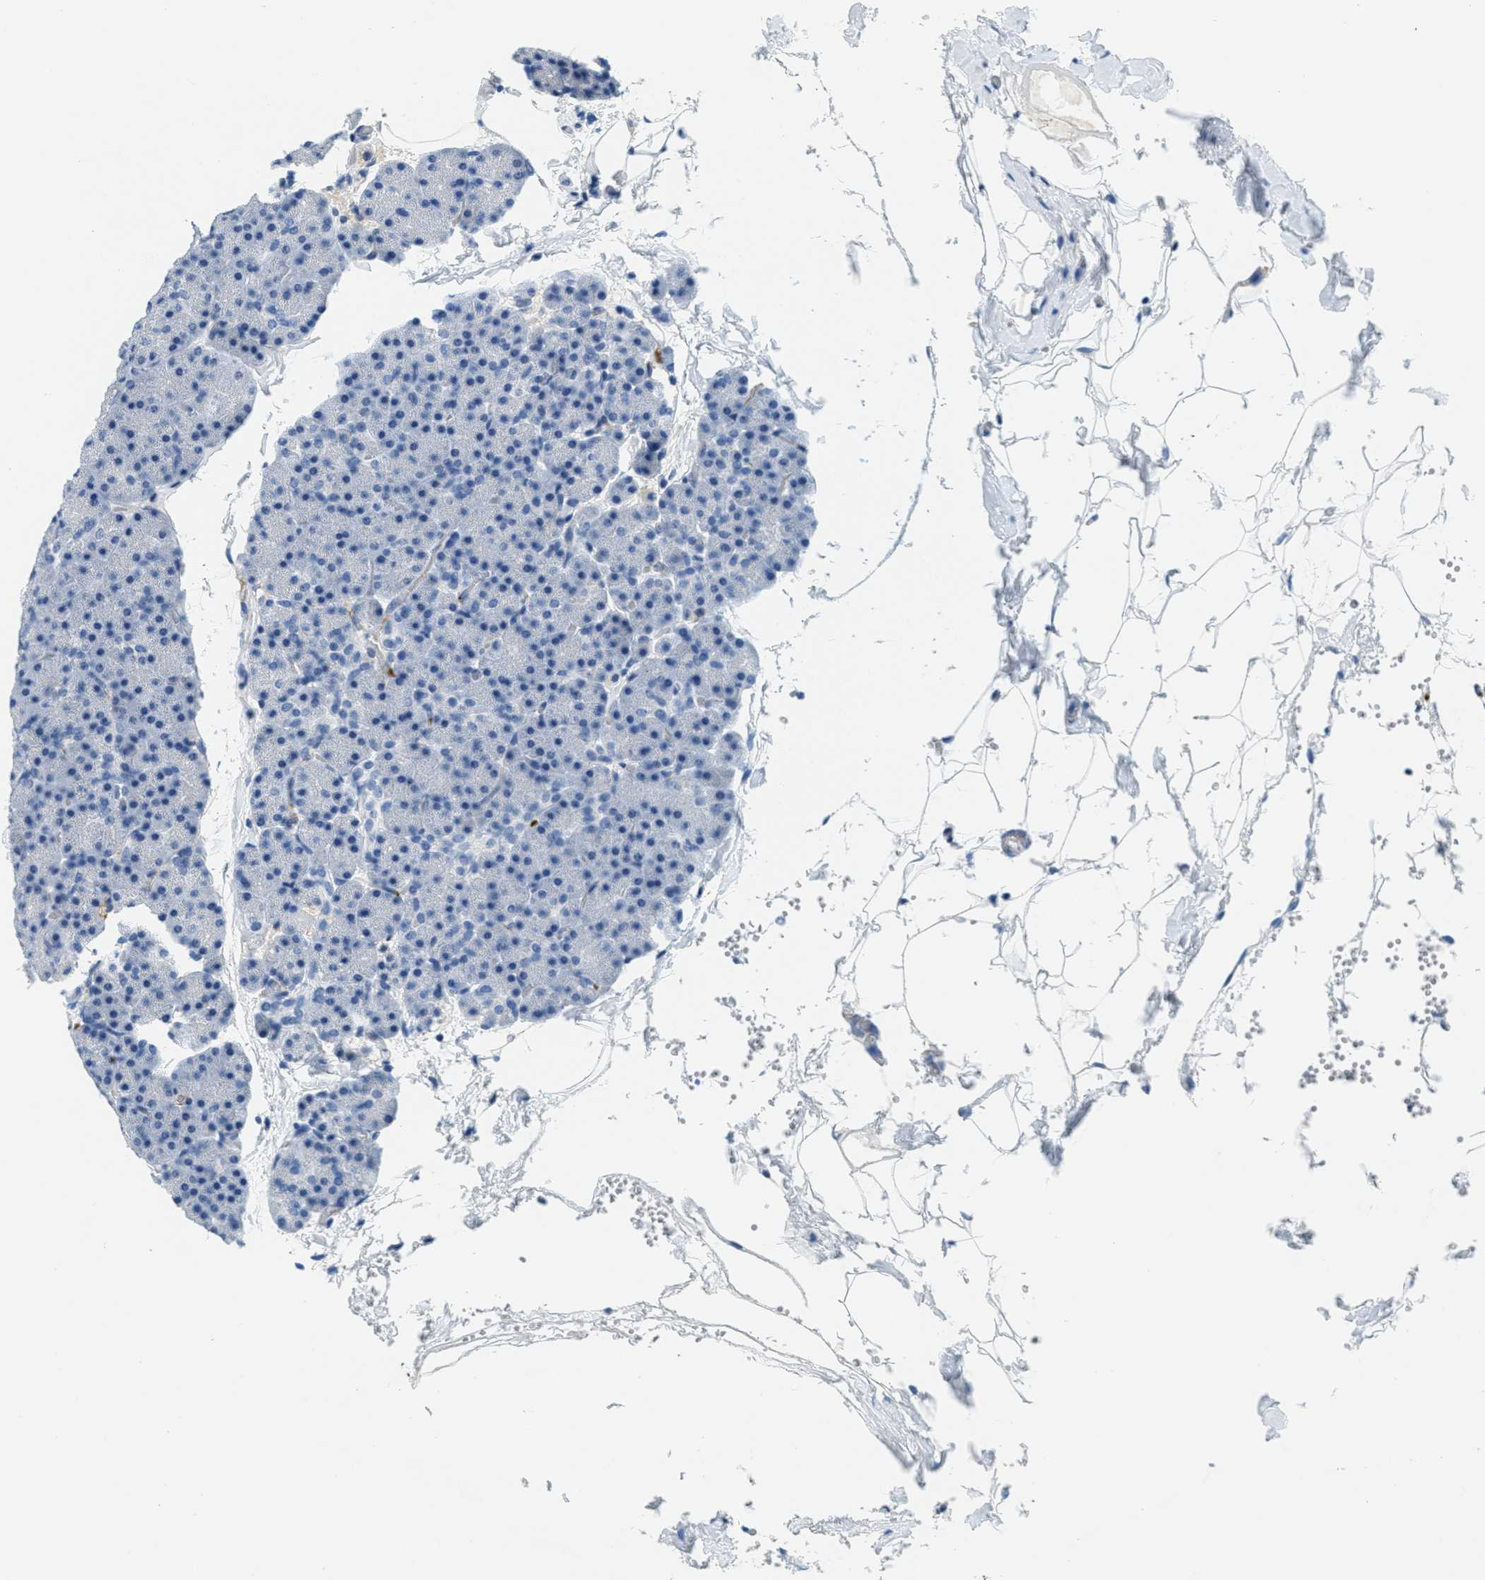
{"staining": {"intensity": "negative", "quantity": "none", "location": "none"}, "tissue": "pancreas", "cell_type": "Exocrine glandular cells", "image_type": "normal", "snomed": [{"axis": "morphology", "description": "Normal tissue, NOS"}, {"axis": "topography", "description": "Pancreas"}], "caption": "IHC of normal pancreas reveals no expression in exocrine glandular cells. Nuclei are stained in blue.", "gene": "A2M", "patient": {"sex": "female", "age": 35}}